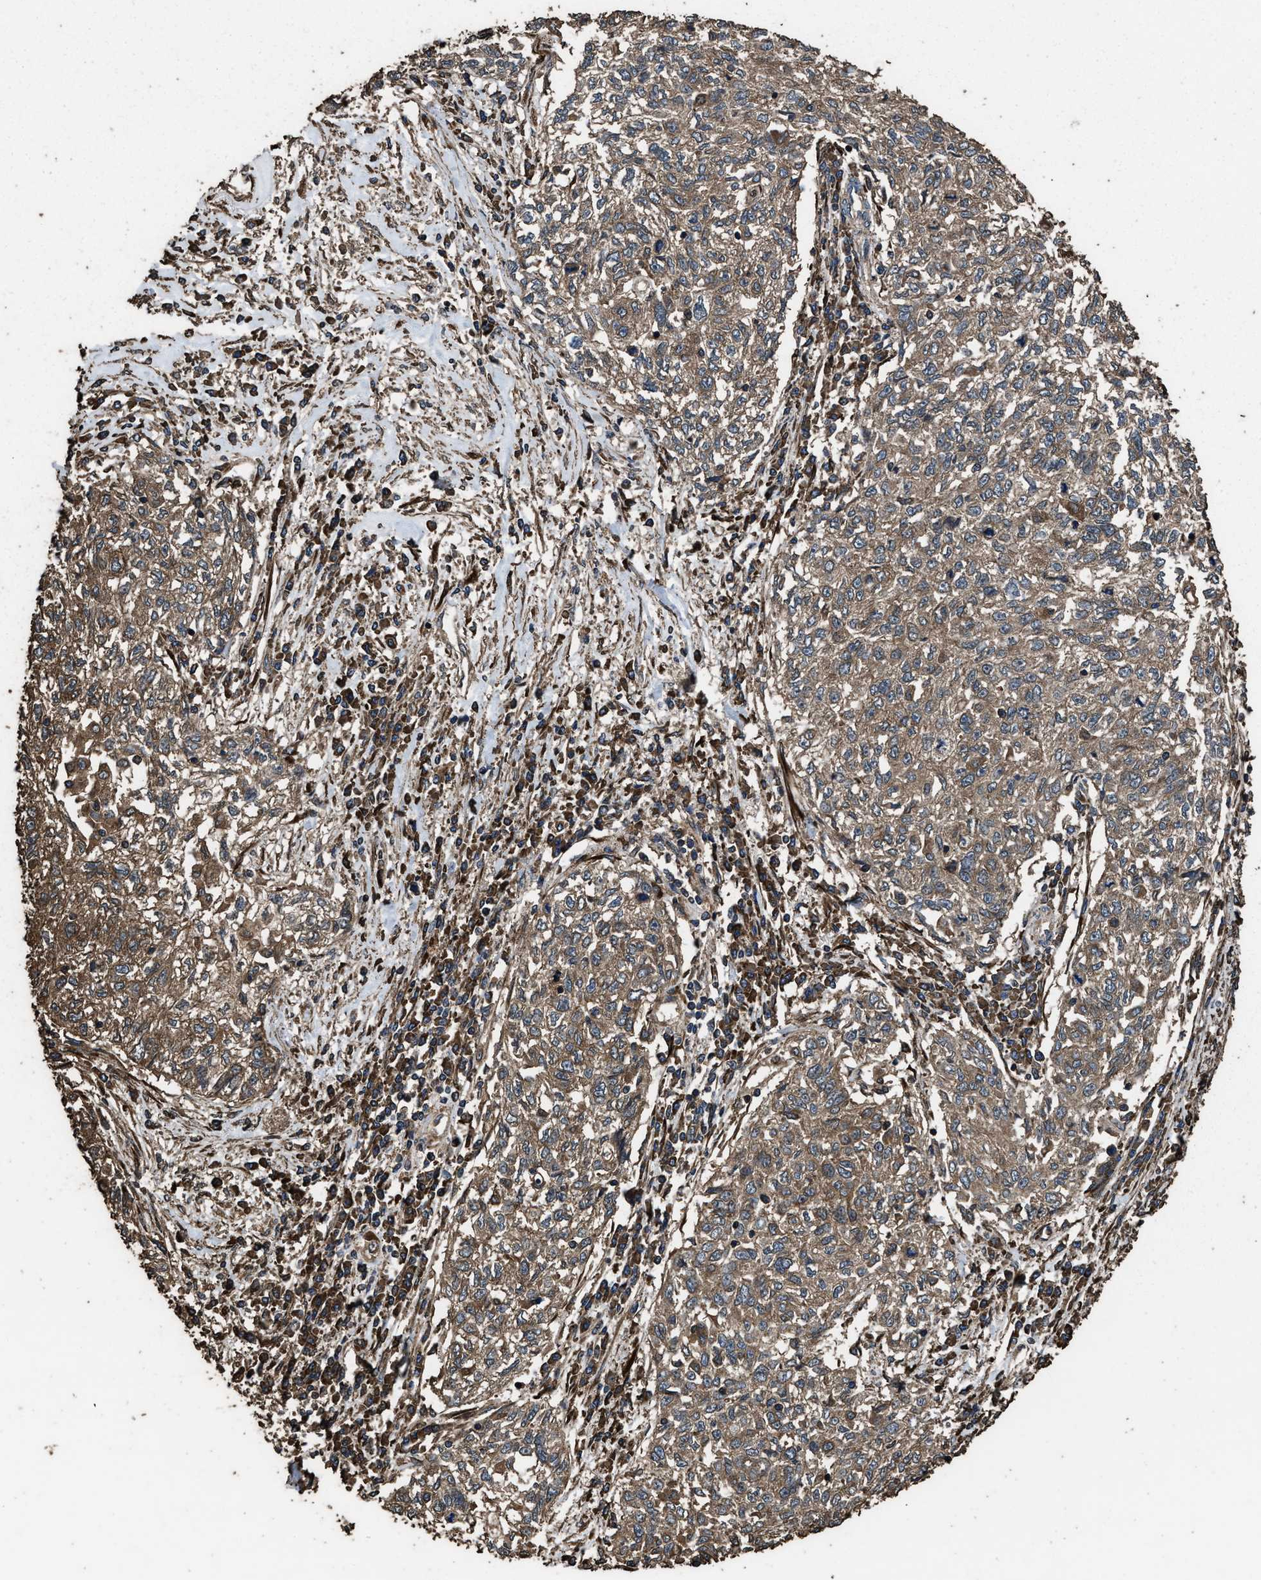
{"staining": {"intensity": "moderate", "quantity": ">75%", "location": "cytoplasmic/membranous"}, "tissue": "cervical cancer", "cell_type": "Tumor cells", "image_type": "cancer", "snomed": [{"axis": "morphology", "description": "Squamous cell carcinoma, NOS"}, {"axis": "topography", "description": "Cervix"}], "caption": "Protein staining exhibits moderate cytoplasmic/membranous positivity in approximately >75% of tumor cells in cervical cancer.", "gene": "ZMYND19", "patient": {"sex": "female", "age": 57}}